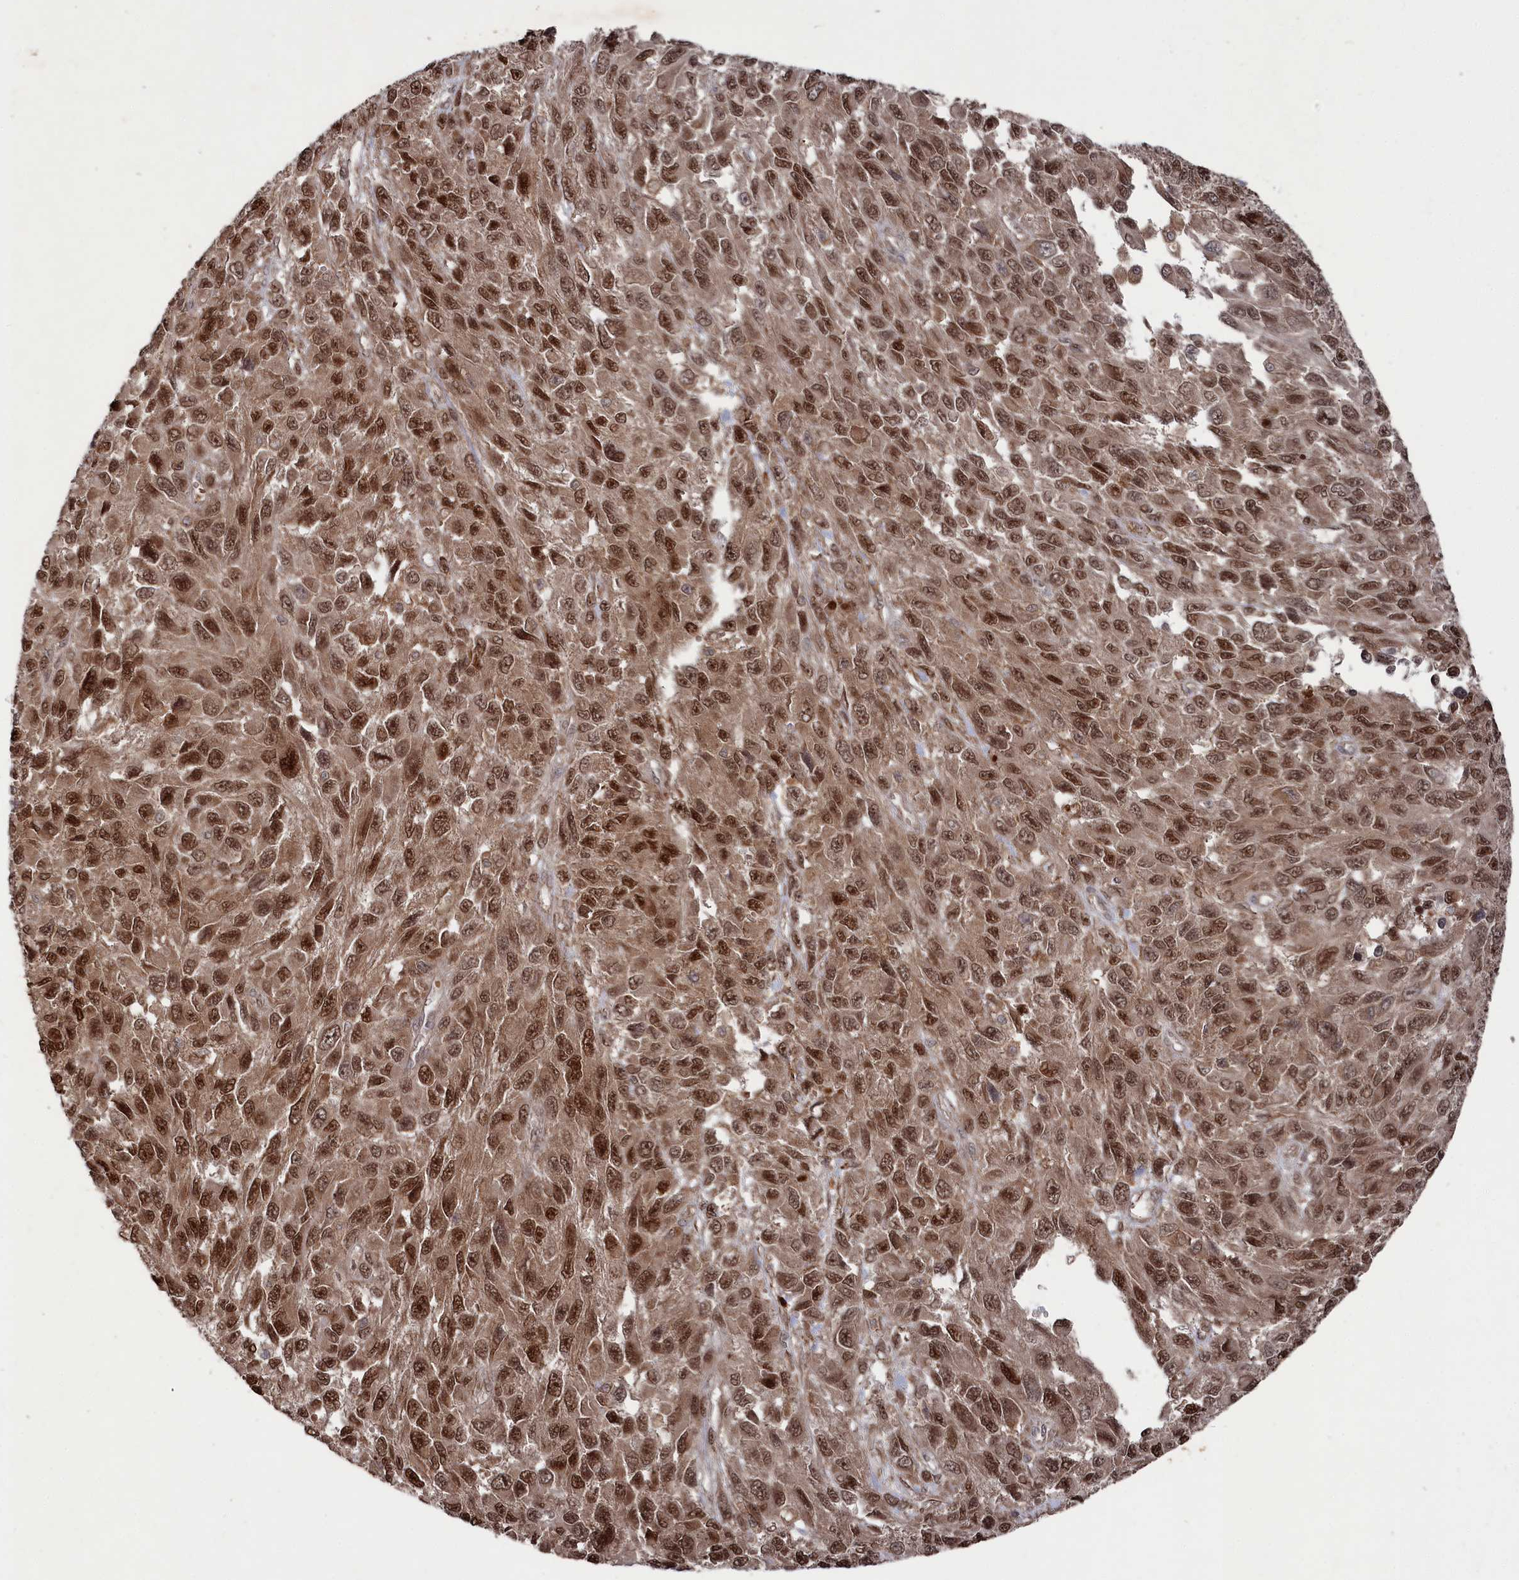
{"staining": {"intensity": "moderate", "quantity": ">75%", "location": "nuclear"}, "tissue": "melanoma", "cell_type": "Tumor cells", "image_type": "cancer", "snomed": [{"axis": "morphology", "description": "Normal tissue, NOS"}, {"axis": "morphology", "description": "Malignant melanoma, NOS"}, {"axis": "topography", "description": "Skin"}], "caption": "This image displays immunohistochemistry staining of human malignant melanoma, with medium moderate nuclear staining in about >75% of tumor cells.", "gene": "BORCS7", "patient": {"sex": "female", "age": 96}}